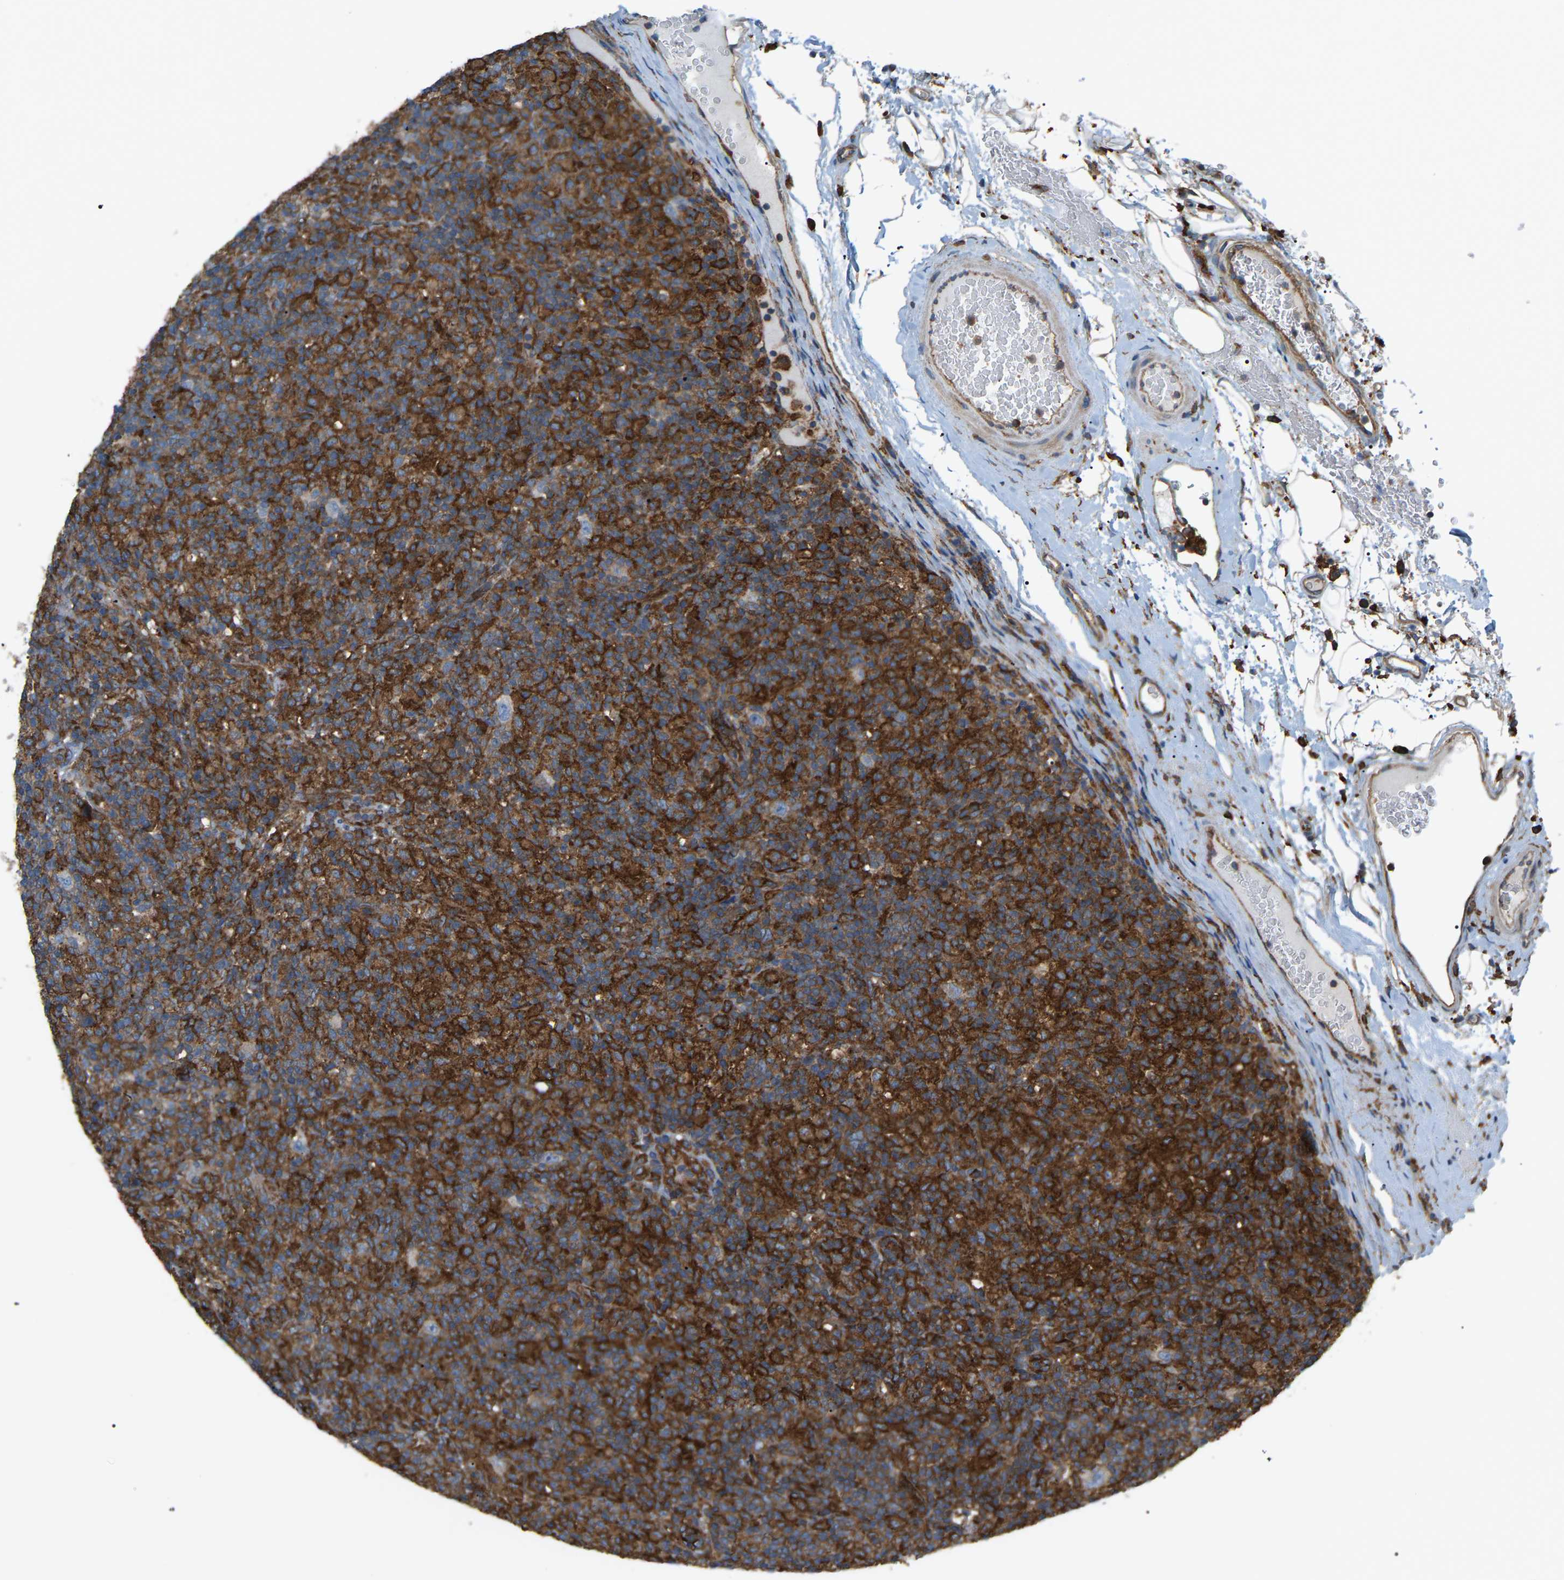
{"staining": {"intensity": "weak", "quantity": "<25%", "location": "cytoplasmic/membranous"}, "tissue": "lymphoma", "cell_type": "Tumor cells", "image_type": "cancer", "snomed": [{"axis": "morphology", "description": "Hodgkin's disease, NOS"}, {"axis": "topography", "description": "Lymph node"}], "caption": "DAB (3,3'-diaminobenzidine) immunohistochemical staining of human Hodgkin's disease displays no significant positivity in tumor cells.", "gene": "PICALM", "patient": {"sex": "male", "age": 70}}